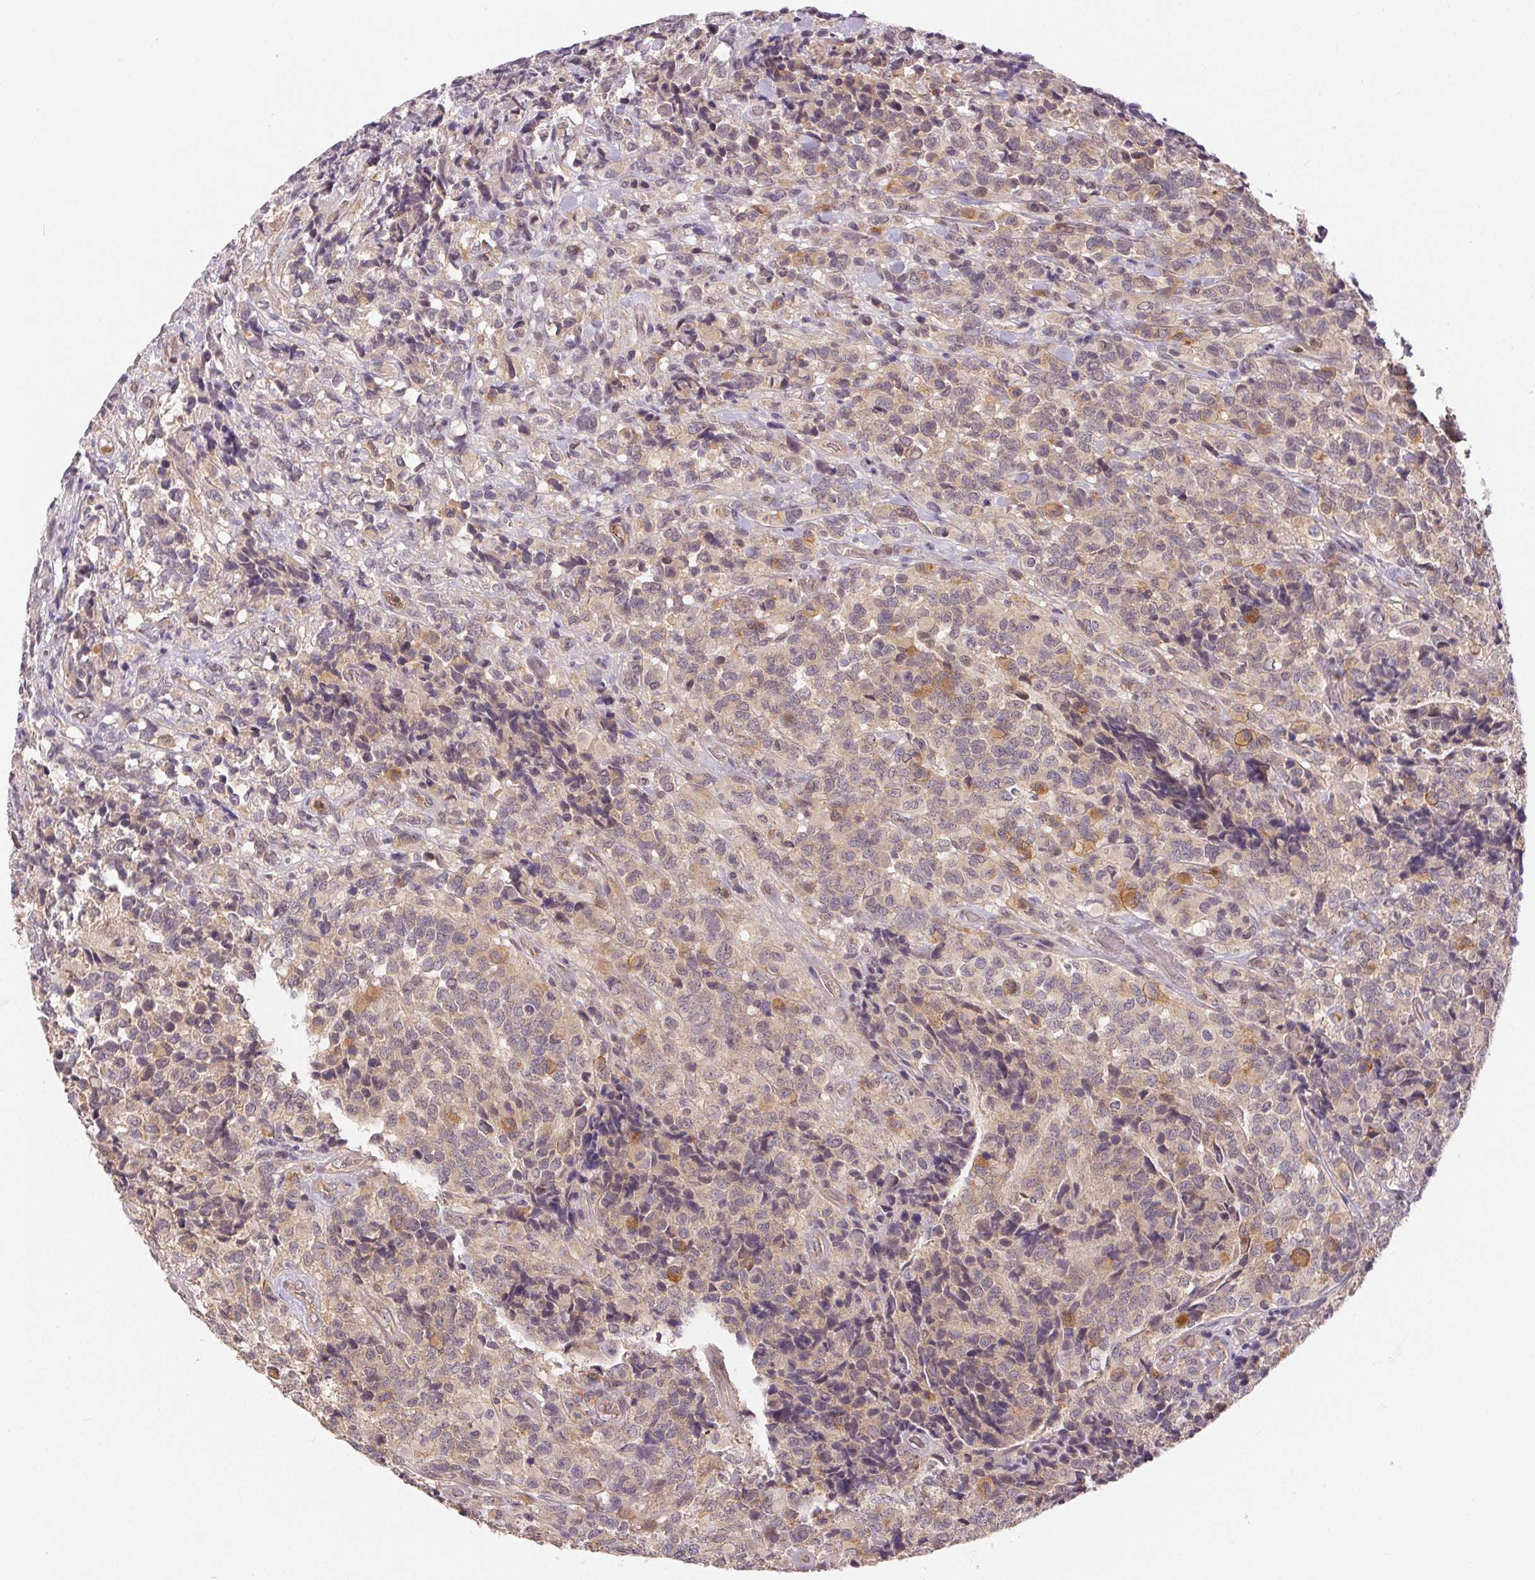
{"staining": {"intensity": "weak", "quantity": "<25%", "location": "cytoplasmic/membranous"}, "tissue": "glioma", "cell_type": "Tumor cells", "image_type": "cancer", "snomed": [{"axis": "morphology", "description": "Glioma, malignant, High grade"}, {"axis": "topography", "description": "Brain"}], "caption": "An image of malignant high-grade glioma stained for a protein reveals no brown staining in tumor cells. (Brightfield microscopy of DAB immunohistochemistry at high magnification).", "gene": "MAPKAPK2", "patient": {"sex": "male", "age": 39}}